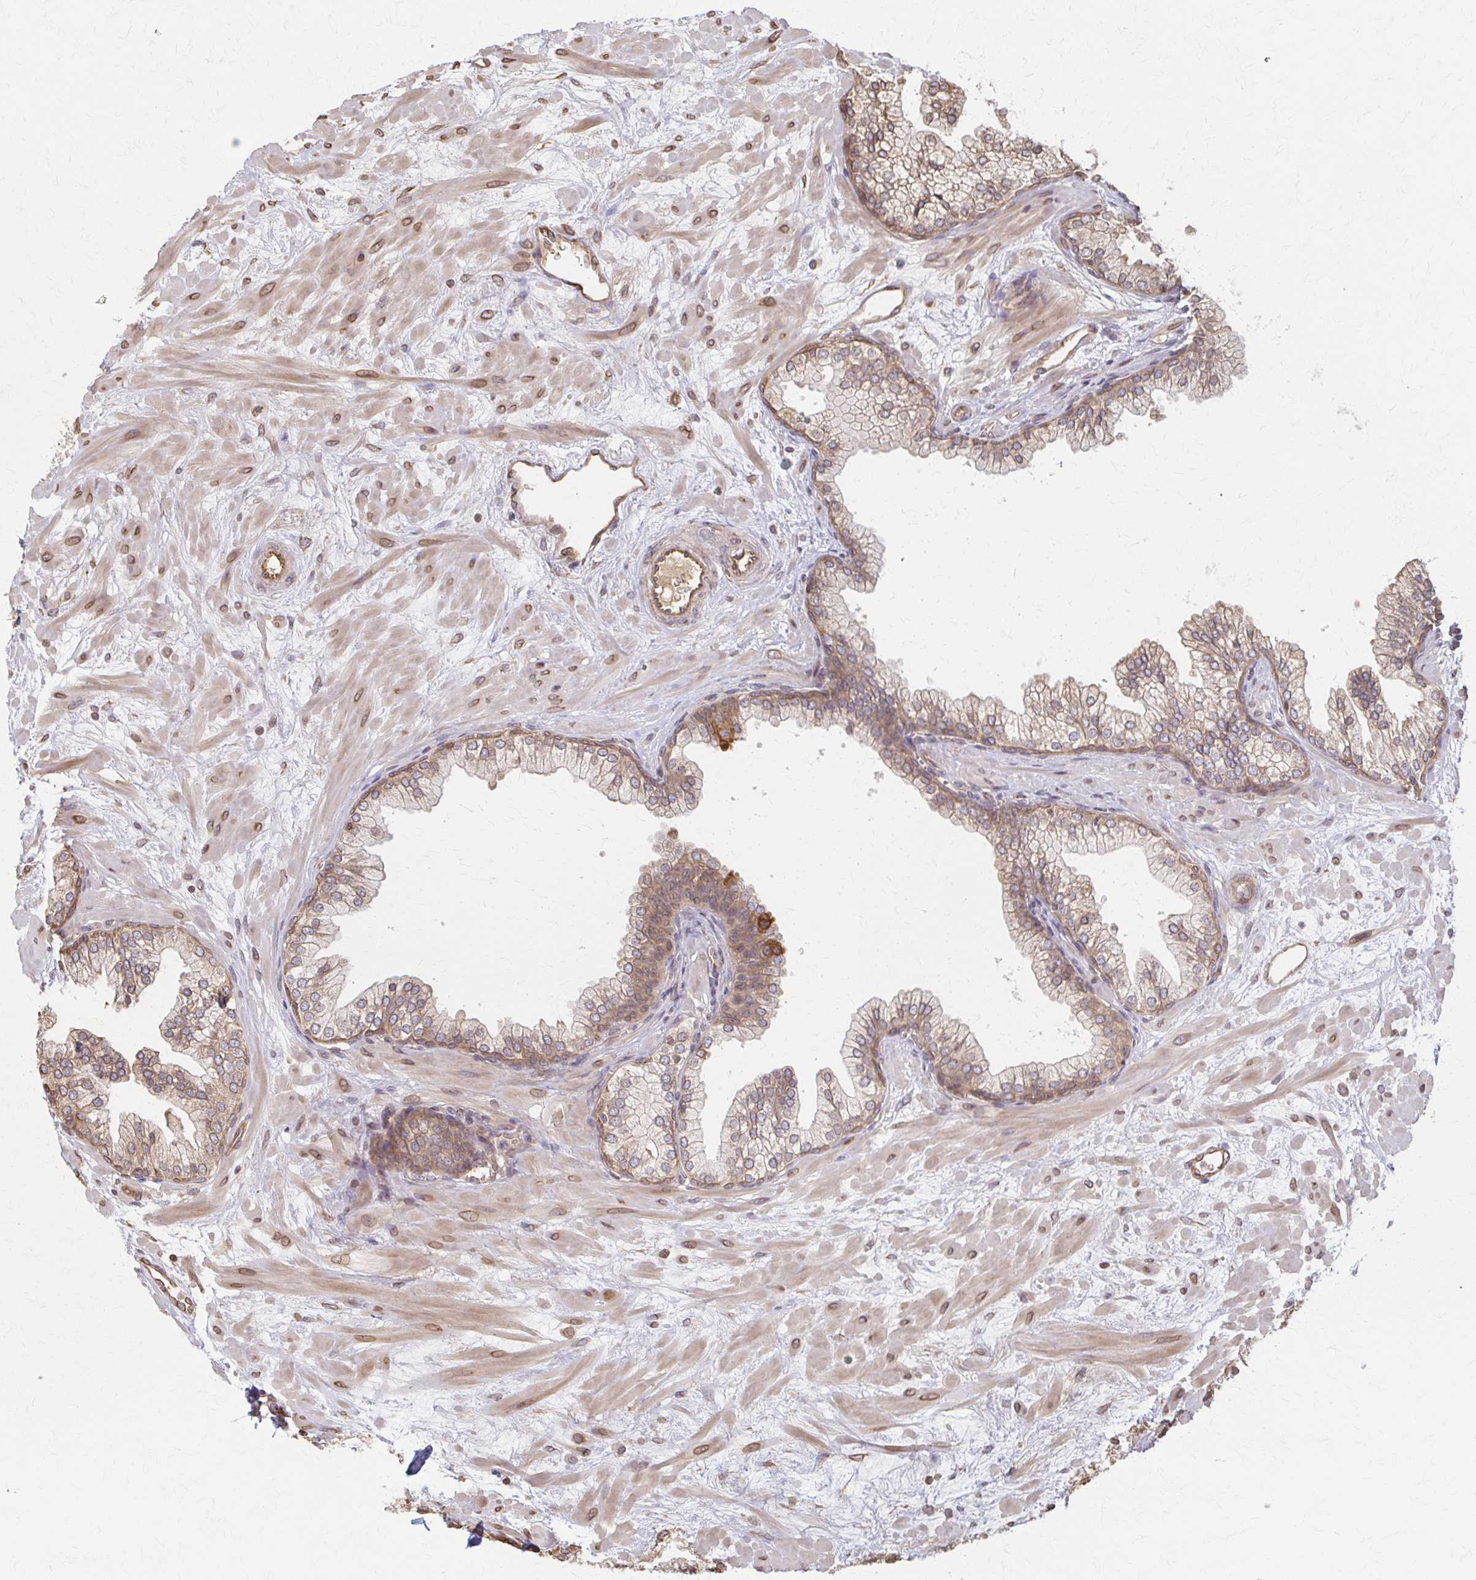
{"staining": {"intensity": "moderate", "quantity": ">75%", "location": "cytoplasmic/membranous"}, "tissue": "prostate", "cell_type": "Glandular cells", "image_type": "normal", "snomed": [{"axis": "morphology", "description": "Normal tissue, NOS"}, {"axis": "topography", "description": "Prostate"}, {"axis": "topography", "description": "Peripheral nerve tissue"}], "caption": "Normal prostate shows moderate cytoplasmic/membranous positivity in about >75% of glandular cells.", "gene": "ARHGAP35", "patient": {"sex": "male", "age": 61}}